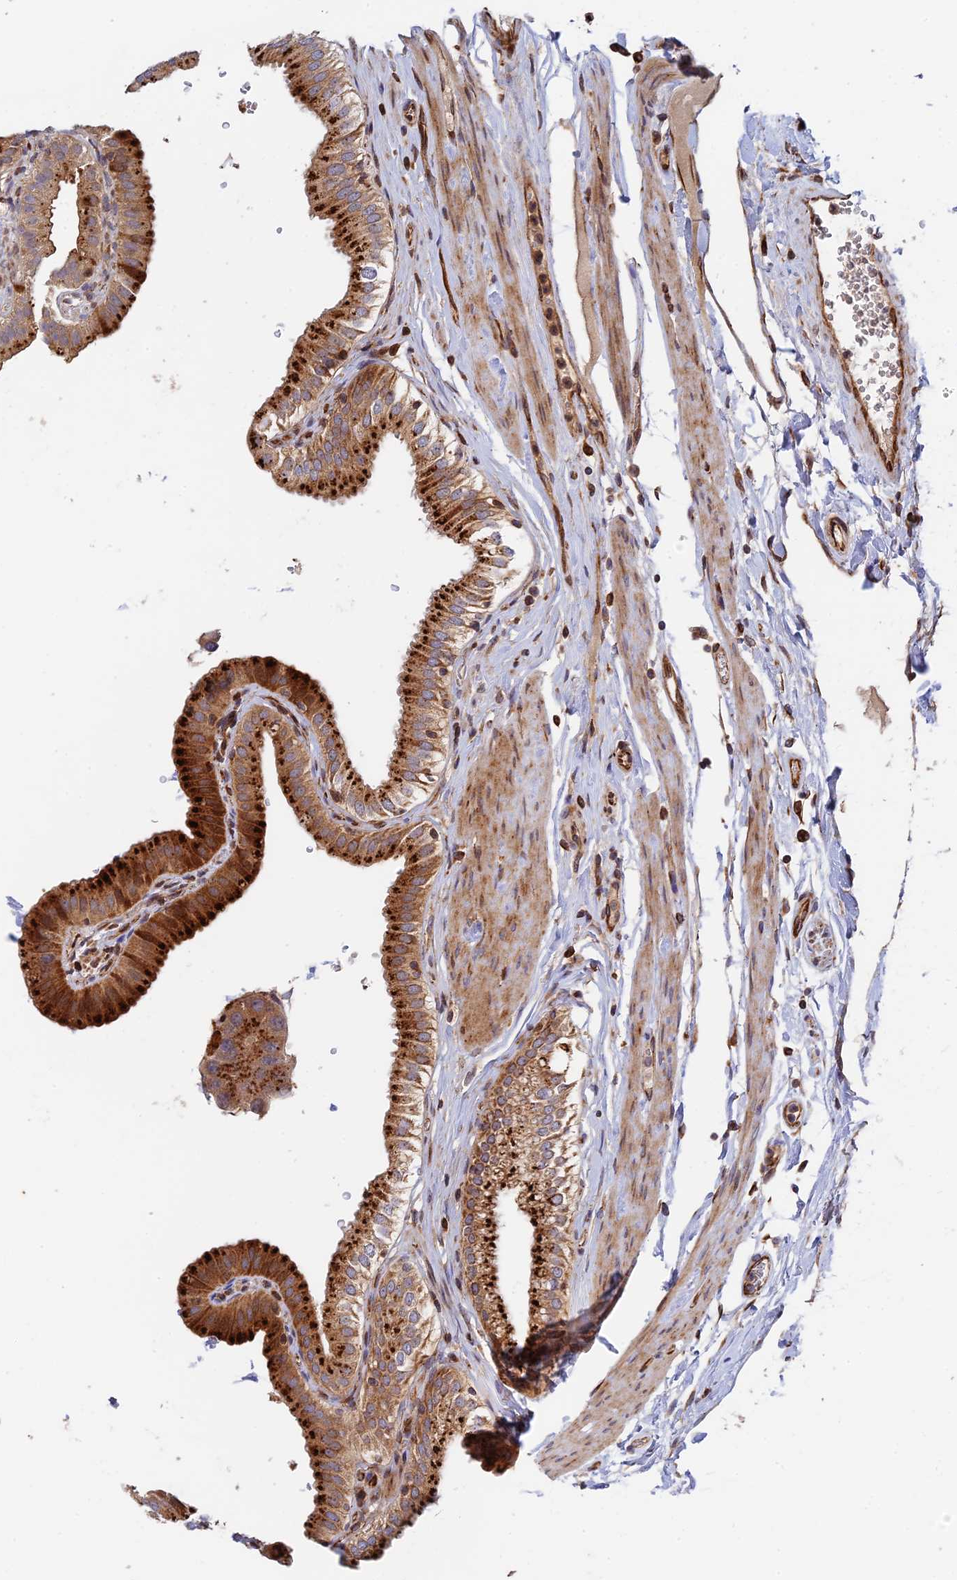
{"staining": {"intensity": "strong", "quantity": ">75%", "location": "cytoplasmic/membranous"}, "tissue": "gallbladder", "cell_type": "Glandular cells", "image_type": "normal", "snomed": [{"axis": "morphology", "description": "Normal tissue, NOS"}, {"axis": "topography", "description": "Gallbladder"}], "caption": "IHC photomicrograph of benign human gallbladder stained for a protein (brown), which demonstrates high levels of strong cytoplasmic/membranous positivity in approximately >75% of glandular cells.", "gene": "PPP2R3C", "patient": {"sex": "female", "age": 61}}